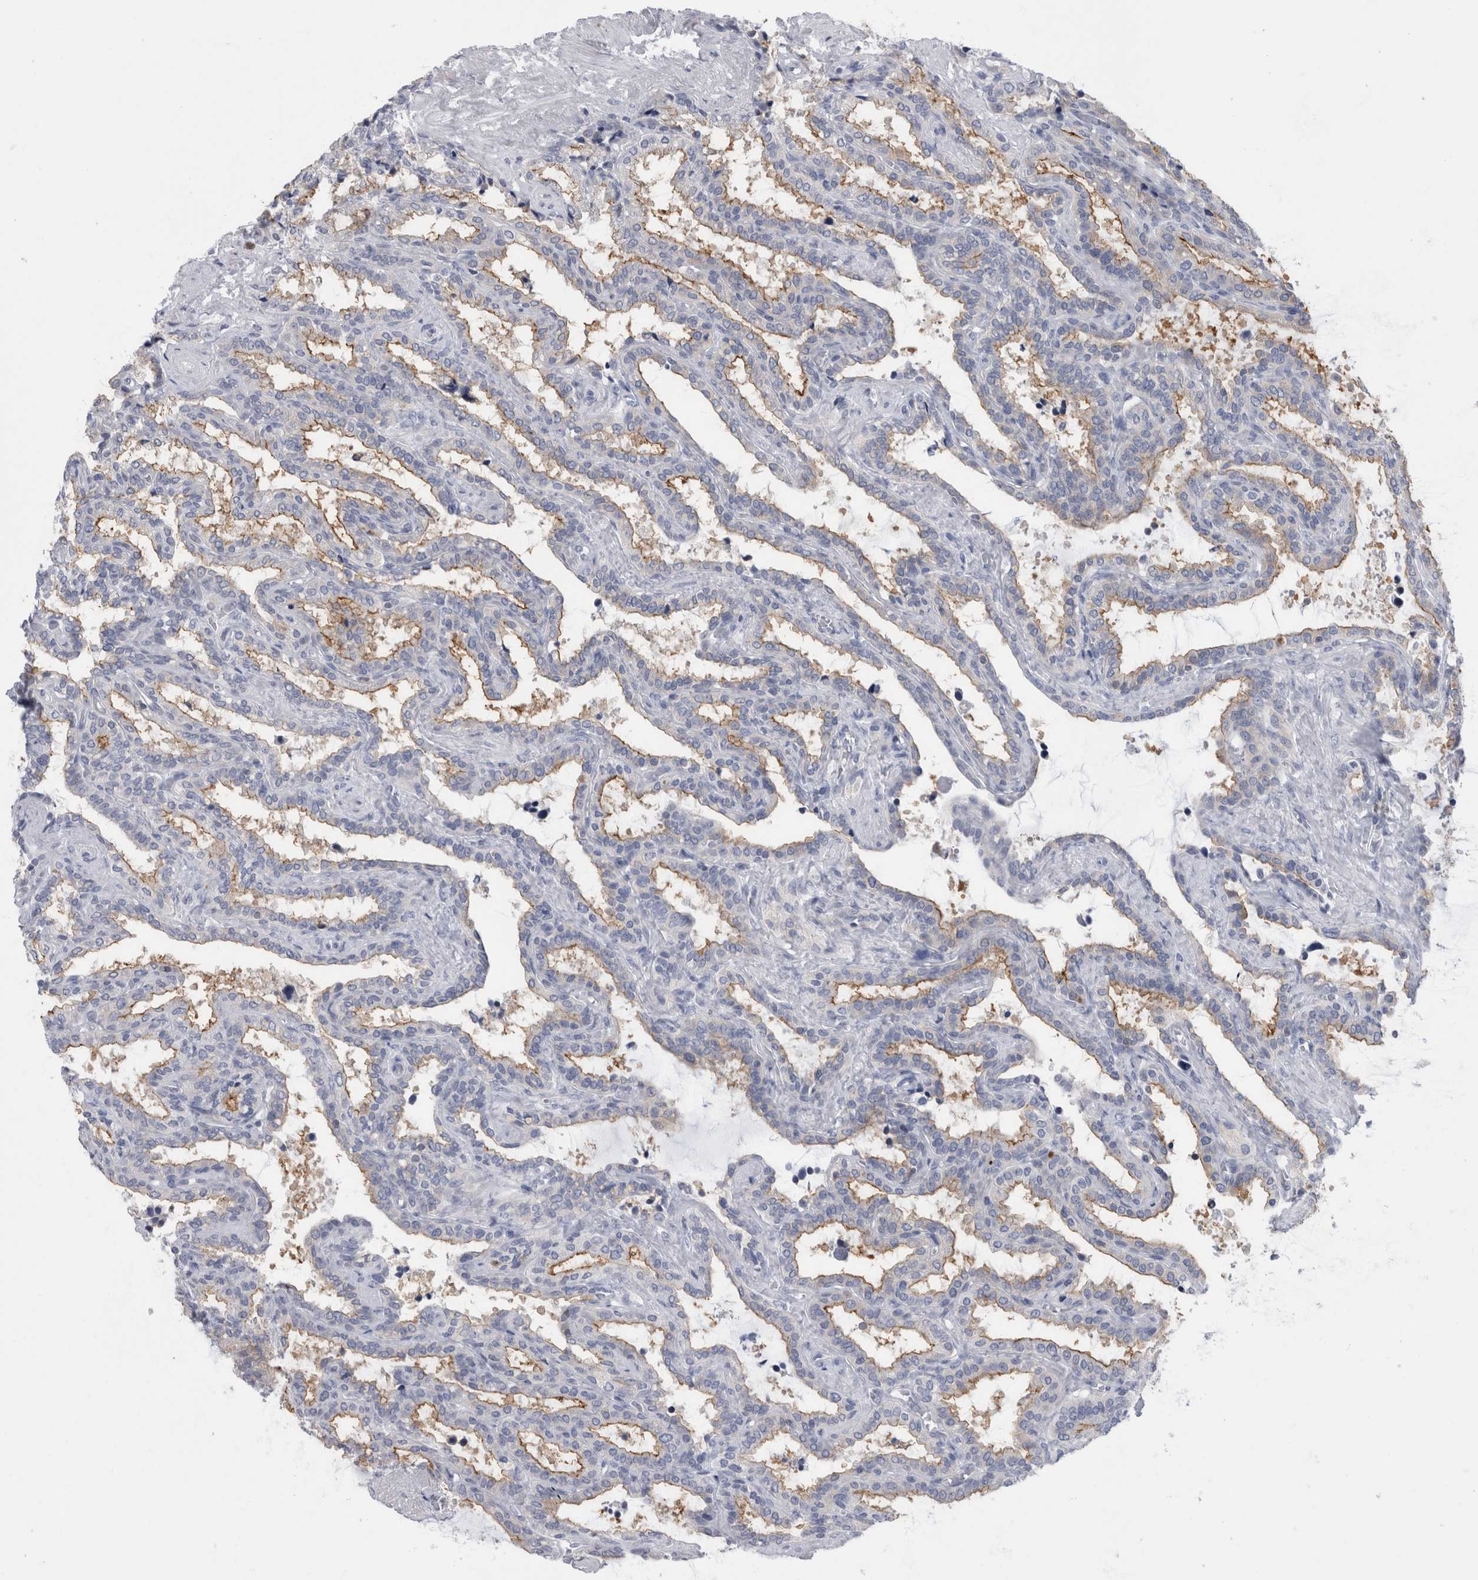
{"staining": {"intensity": "moderate", "quantity": "25%-75%", "location": "cytoplasmic/membranous"}, "tissue": "seminal vesicle", "cell_type": "Glandular cells", "image_type": "normal", "snomed": [{"axis": "morphology", "description": "Normal tissue, NOS"}, {"axis": "topography", "description": "Seminal veicle"}], "caption": "DAB (3,3'-diaminobenzidine) immunohistochemical staining of normal human seminal vesicle shows moderate cytoplasmic/membranous protein positivity in about 25%-75% of glandular cells. The staining is performed using DAB brown chromogen to label protein expression. The nuclei are counter-stained blue using hematoxylin.", "gene": "ANKFY1", "patient": {"sex": "male", "age": 46}}